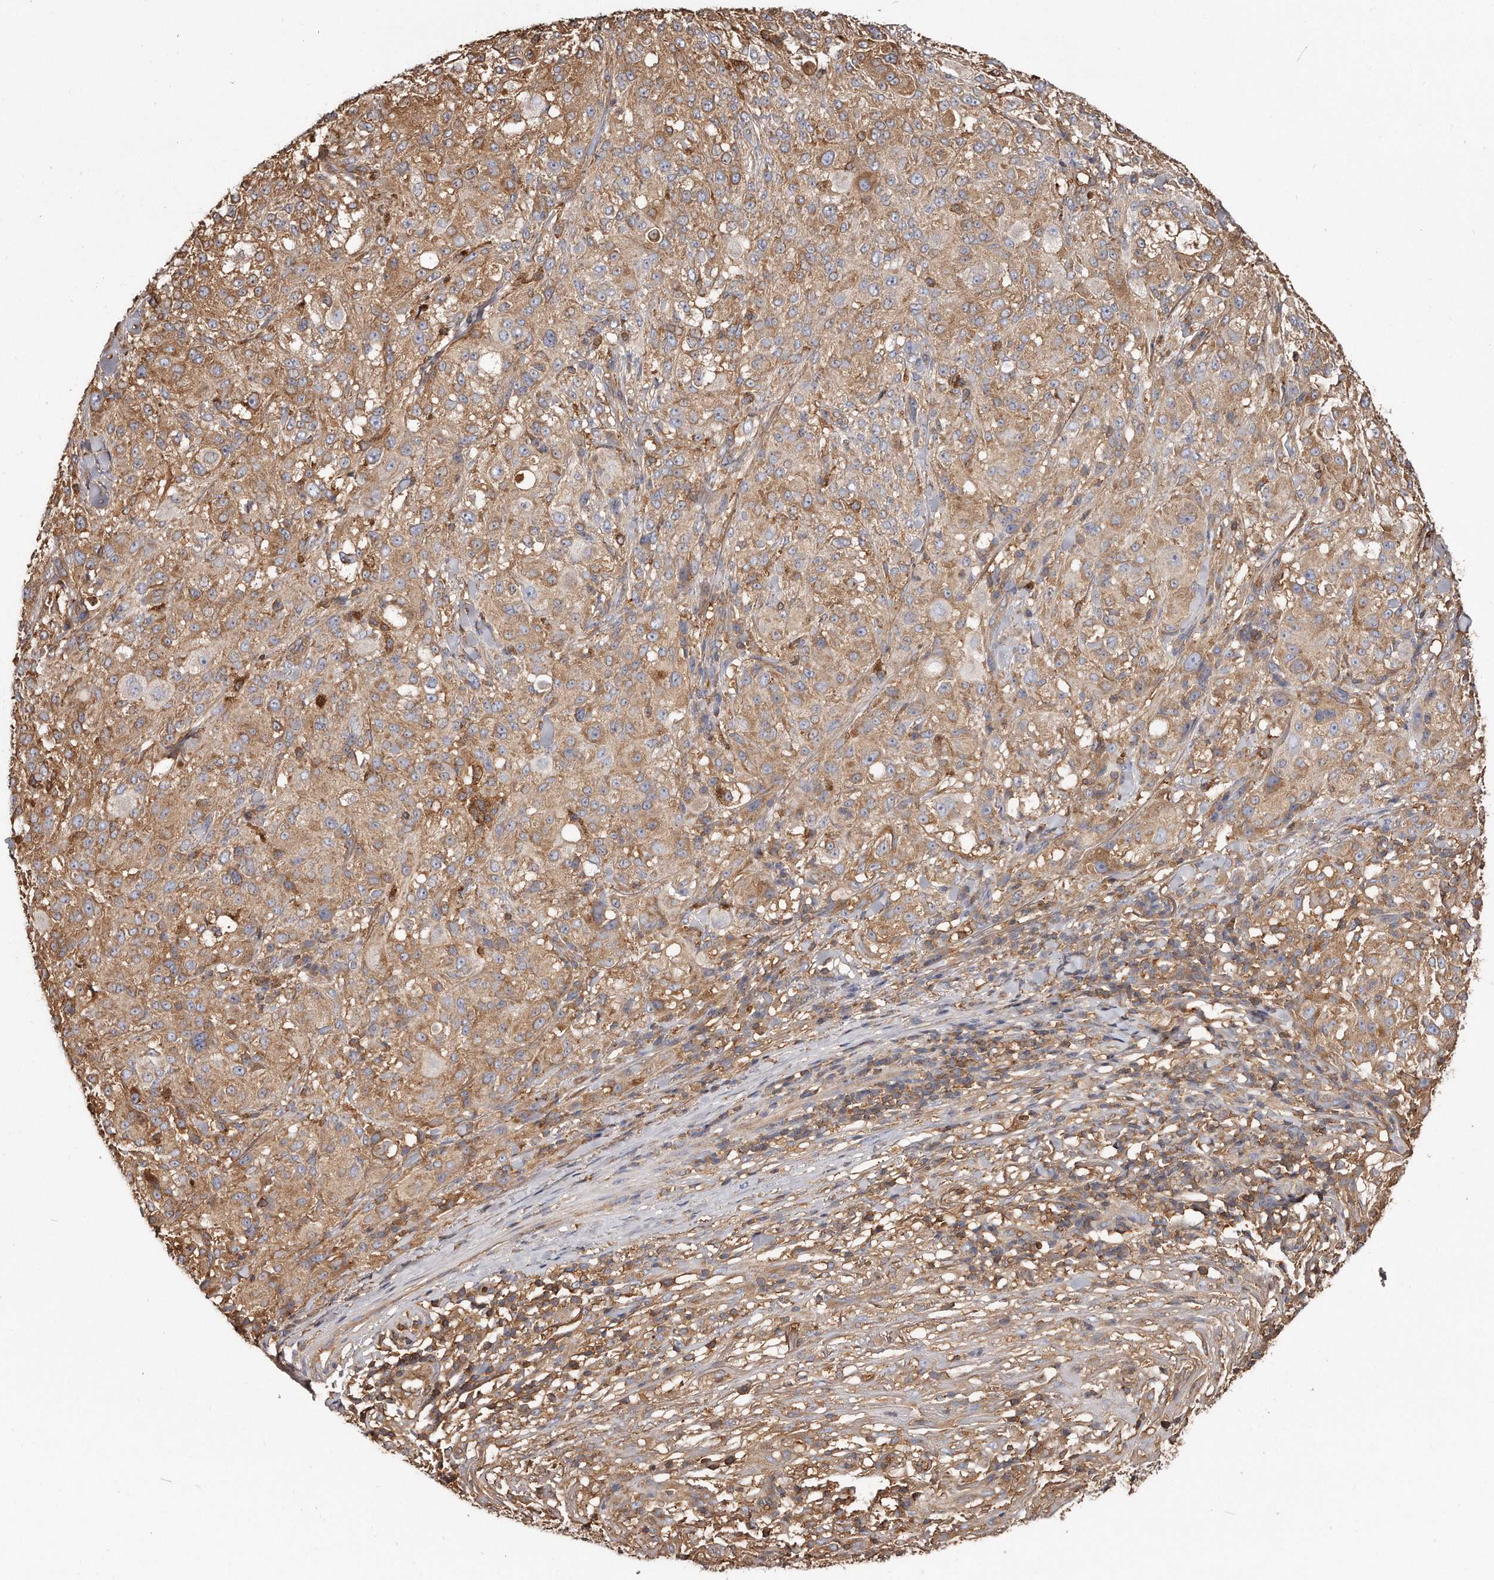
{"staining": {"intensity": "moderate", "quantity": ">75%", "location": "cytoplasmic/membranous"}, "tissue": "melanoma", "cell_type": "Tumor cells", "image_type": "cancer", "snomed": [{"axis": "morphology", "description": "Necrosis, NOS"}, {"axis": "morphology", "description": "Malignant melanoma, NOS"}, {"axis": "topography", "description": "Skin"}], "caption": "Immunohistochemical staining of human malignant melanoma exhibits moderate cytoplasmic/membranous protein positivity in approximately >75% of tumor cells. (DAB (3,3'-diaminobenzidine) IHC with brightfield microscopy, high magnification).", "gene": "CAP1", "patient": {"sex": "female", "age": 87}}